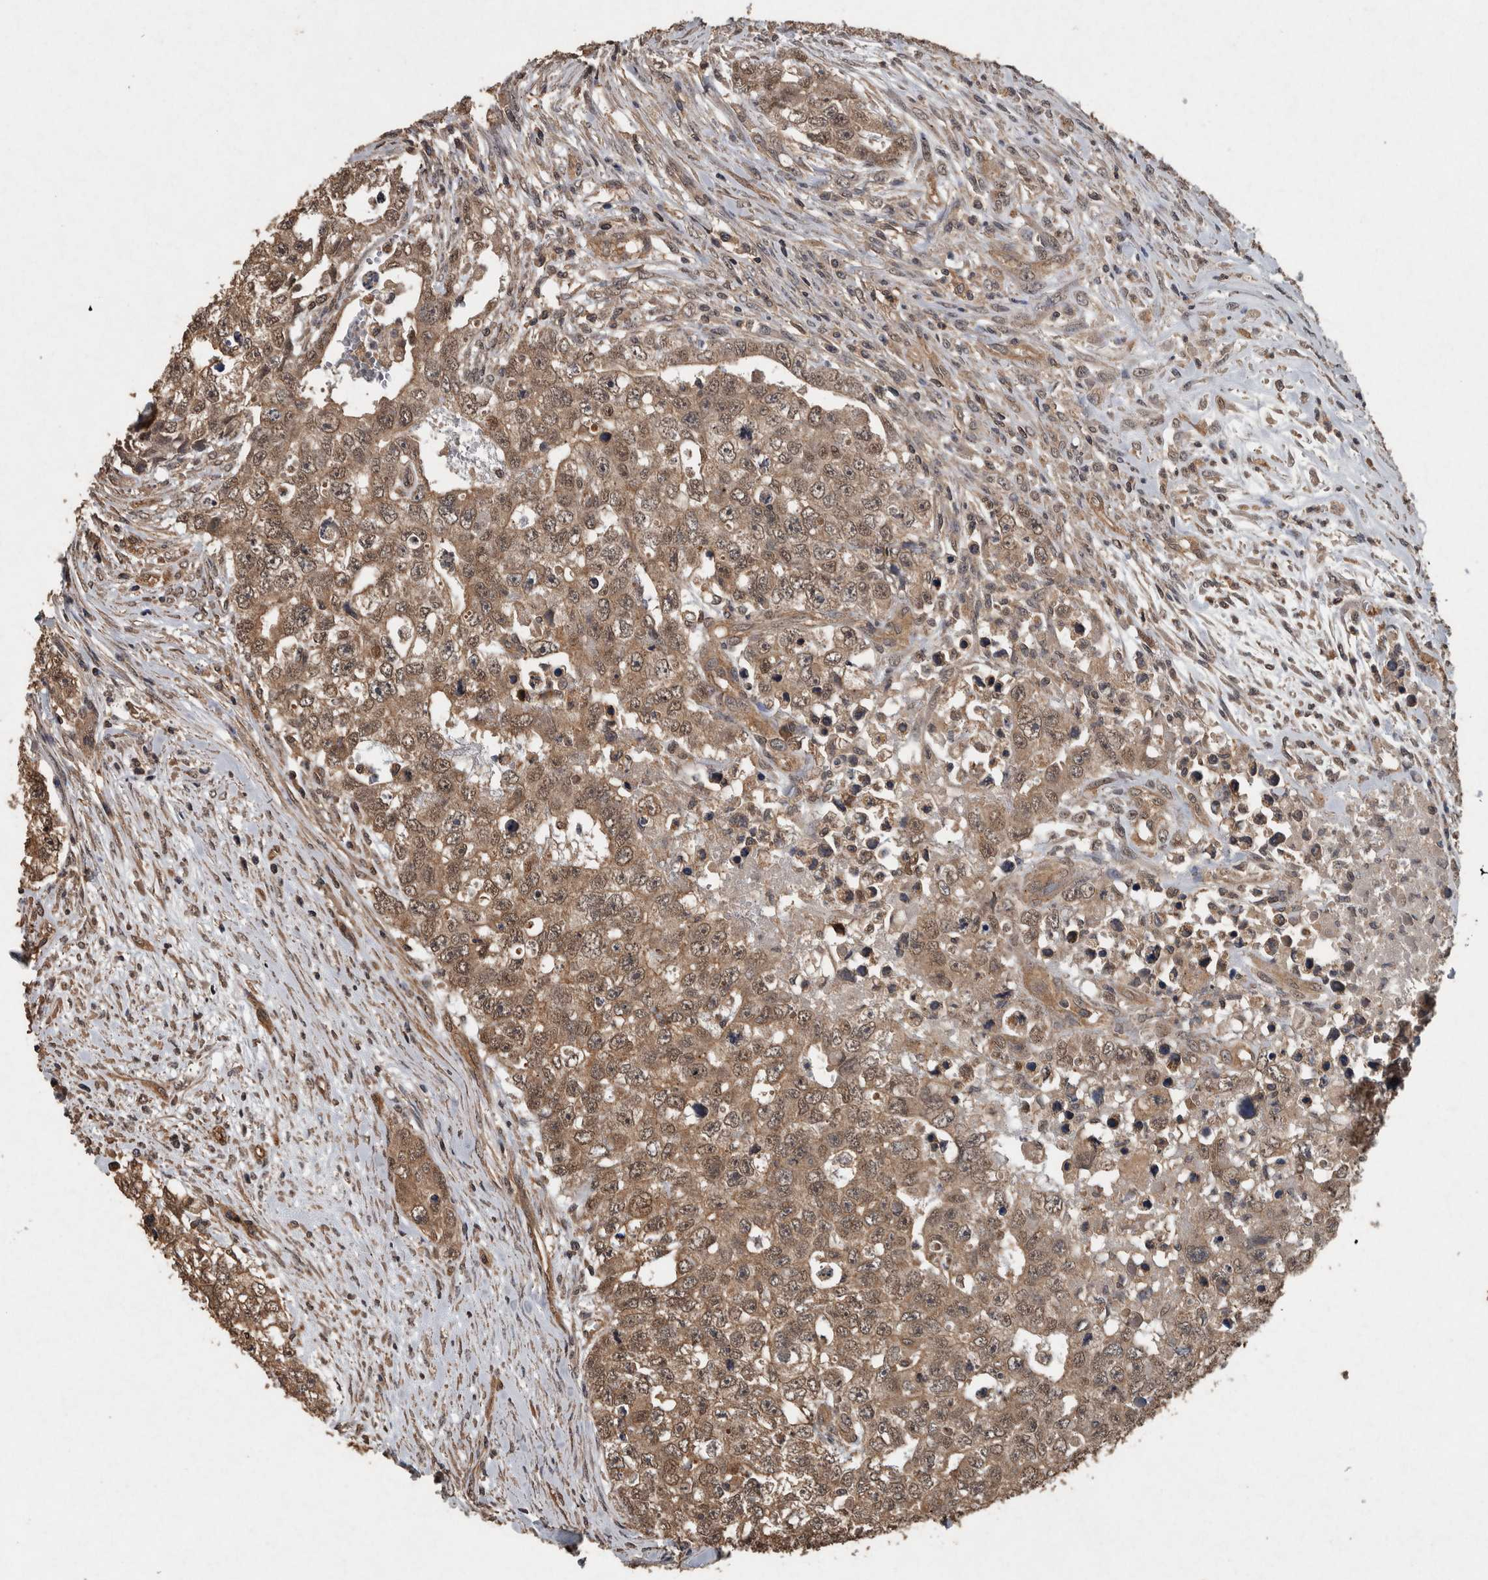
{"staining": {"intensity": "moderate", "quantity": ">75%", "location": "cytoplasmic/membranous"}, "tissue": "testis cancer", "cell_type": "Tumor cells", "image_type": "cancer", "snomed": [{"axis": "morphology", "description": "Carcinoma, Embryonal, NOS"}, {"axis": "topography", "description": "Testis"}], "caption": "High-power microscopy captured an IHC micrograph of embryonal carcinoma (testis), revealing moderate cytoplasmic/membranous staining in approximately >75% of tumor cells.", "gene": "FGFRL1", "patient": {"sex": "male", "age": 28}}